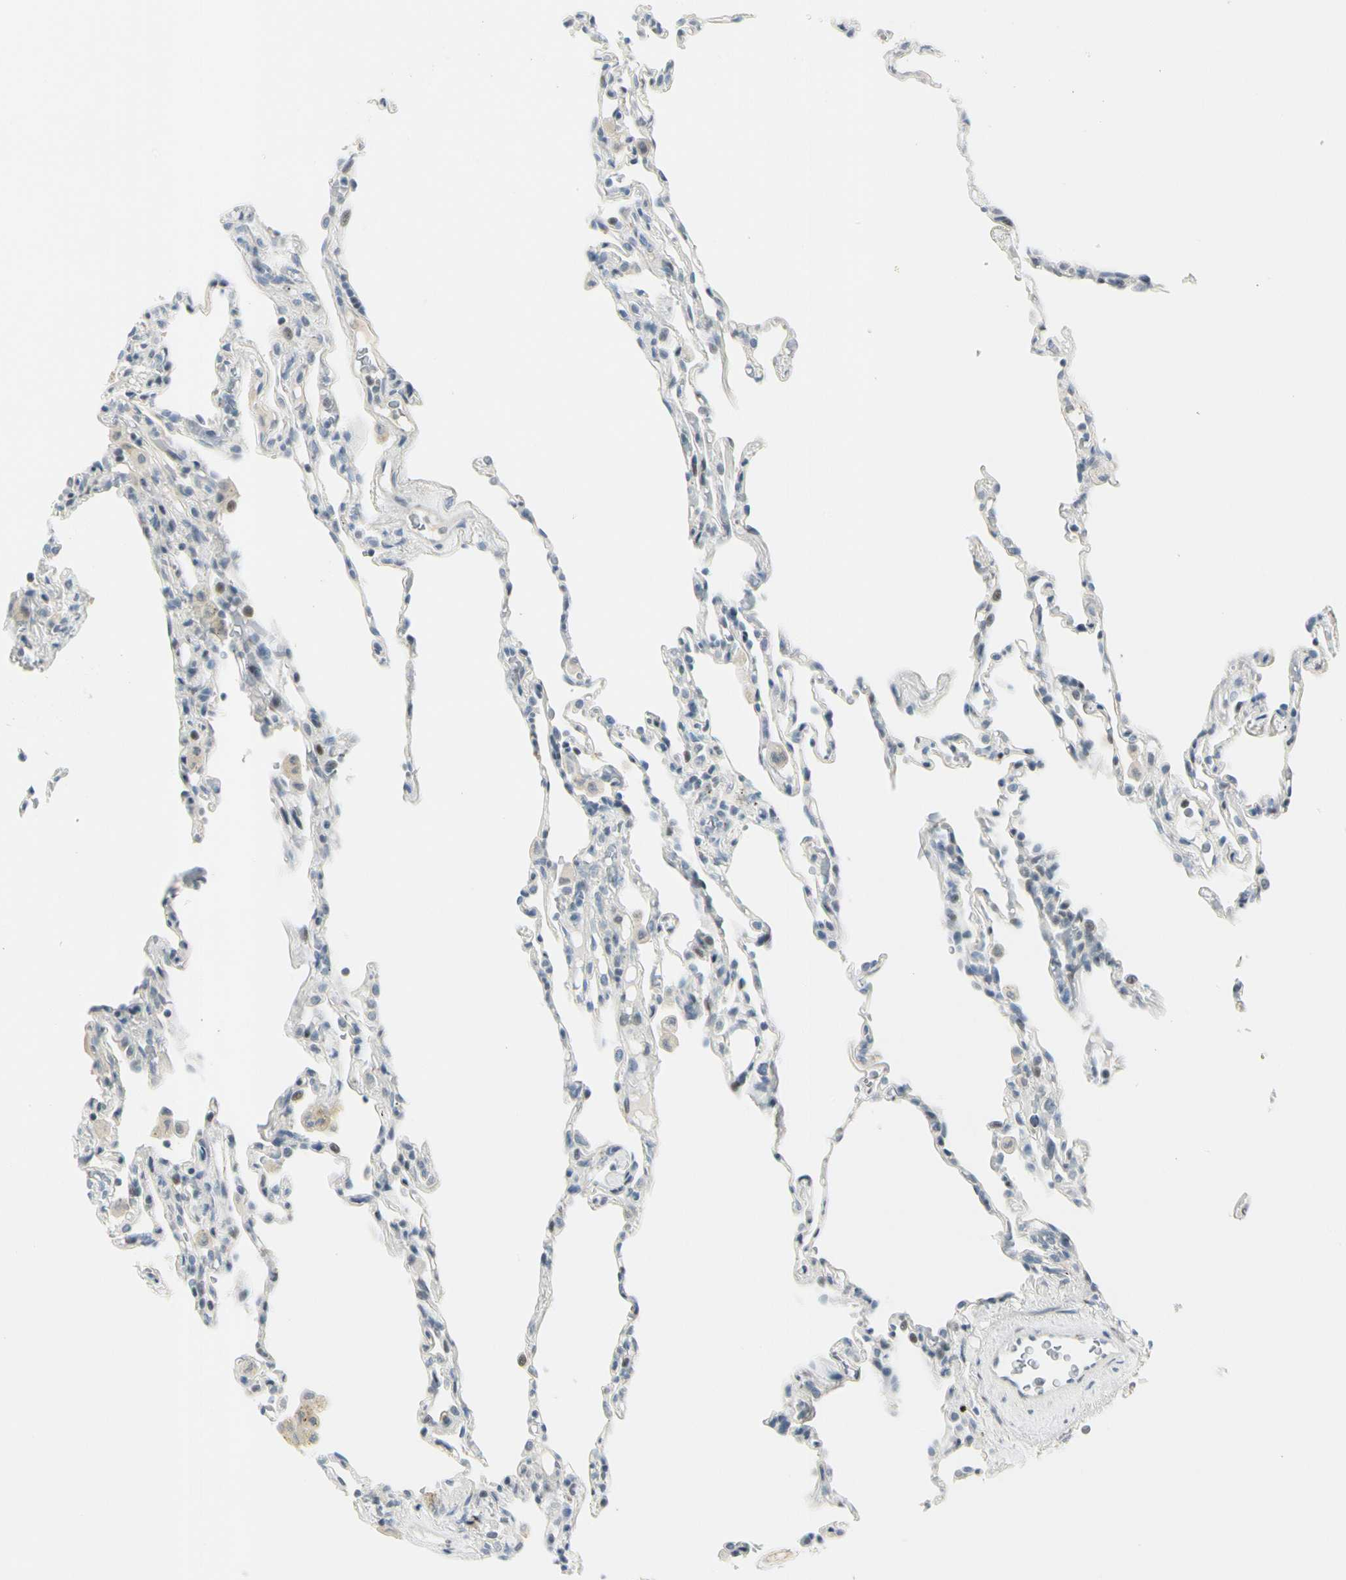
{"staining": {"intensity": "negative", "quantity": "none", "location": "none"}, "tissue": "lung", "cell_type": "Alveolar cells", "image_type": "normal", "snomed": [{"axis": "morphology", "description": "Normal tissue, NOS"}, {"axis": "topography", "description": "Lung"}], "caption": "An IHC histopathology image of benign lung is shown. There is no staining in alveolar cells of lung.", "gene": "B4GALNT1", "patient": {"sex": "male", "age": 59}}